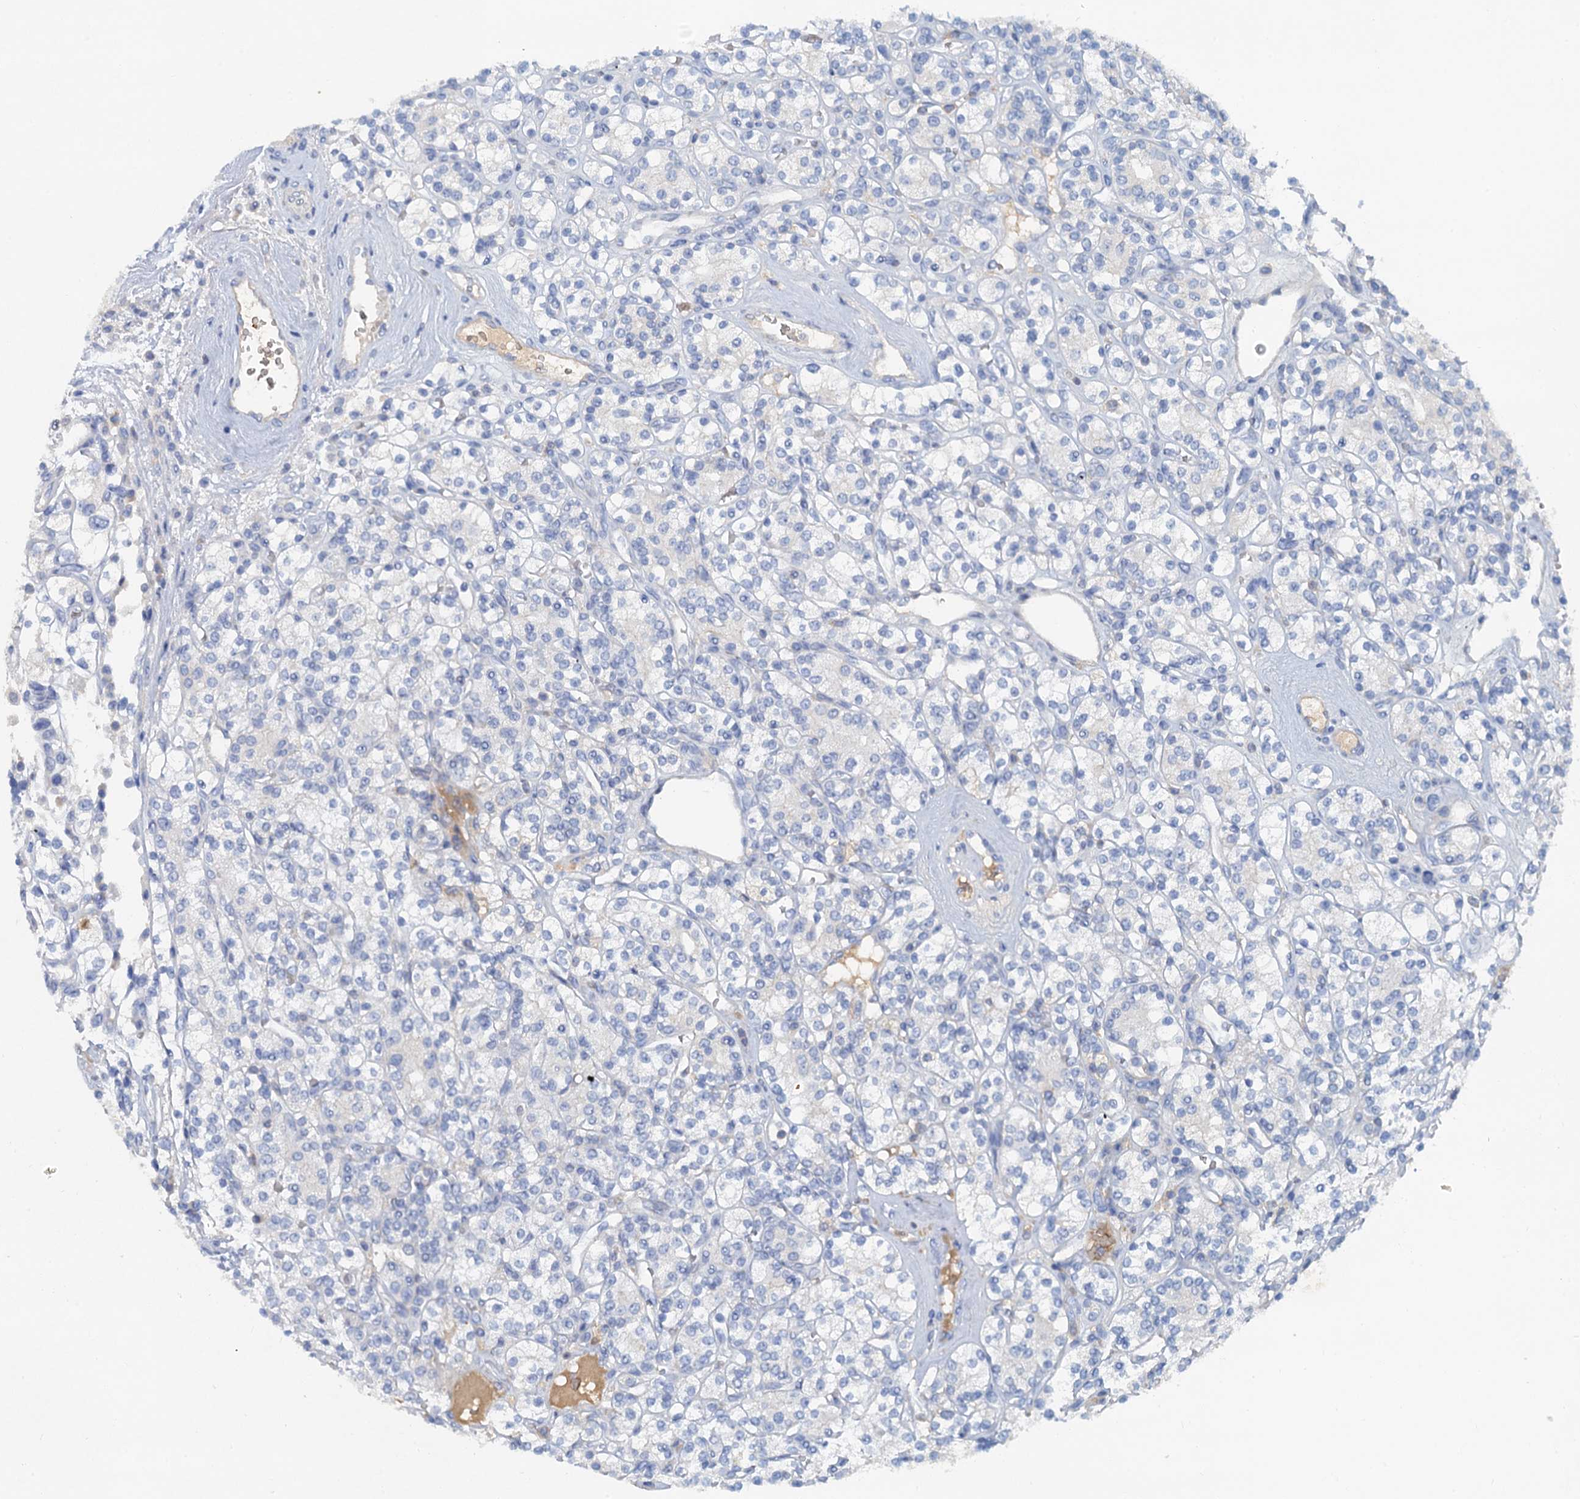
{"staining": {"intensity": "negative", "quantity": "none", "location": "none"}, "tissue": "renal cancer", "cell_type": "Tumor cells", "image_type": "cancer", "snomed": [{"axis": "morphology", "description": "Adenocarcinoma, NOS"}, {"axis": "topography", "description": "Kidney"}], "caption": "The histopathology image displays no significant positivity in tumor cells of renal cancer (adenocarcinoma).", "gene": "MYADML2", "patient": {"sex": "male", "age": 77}}